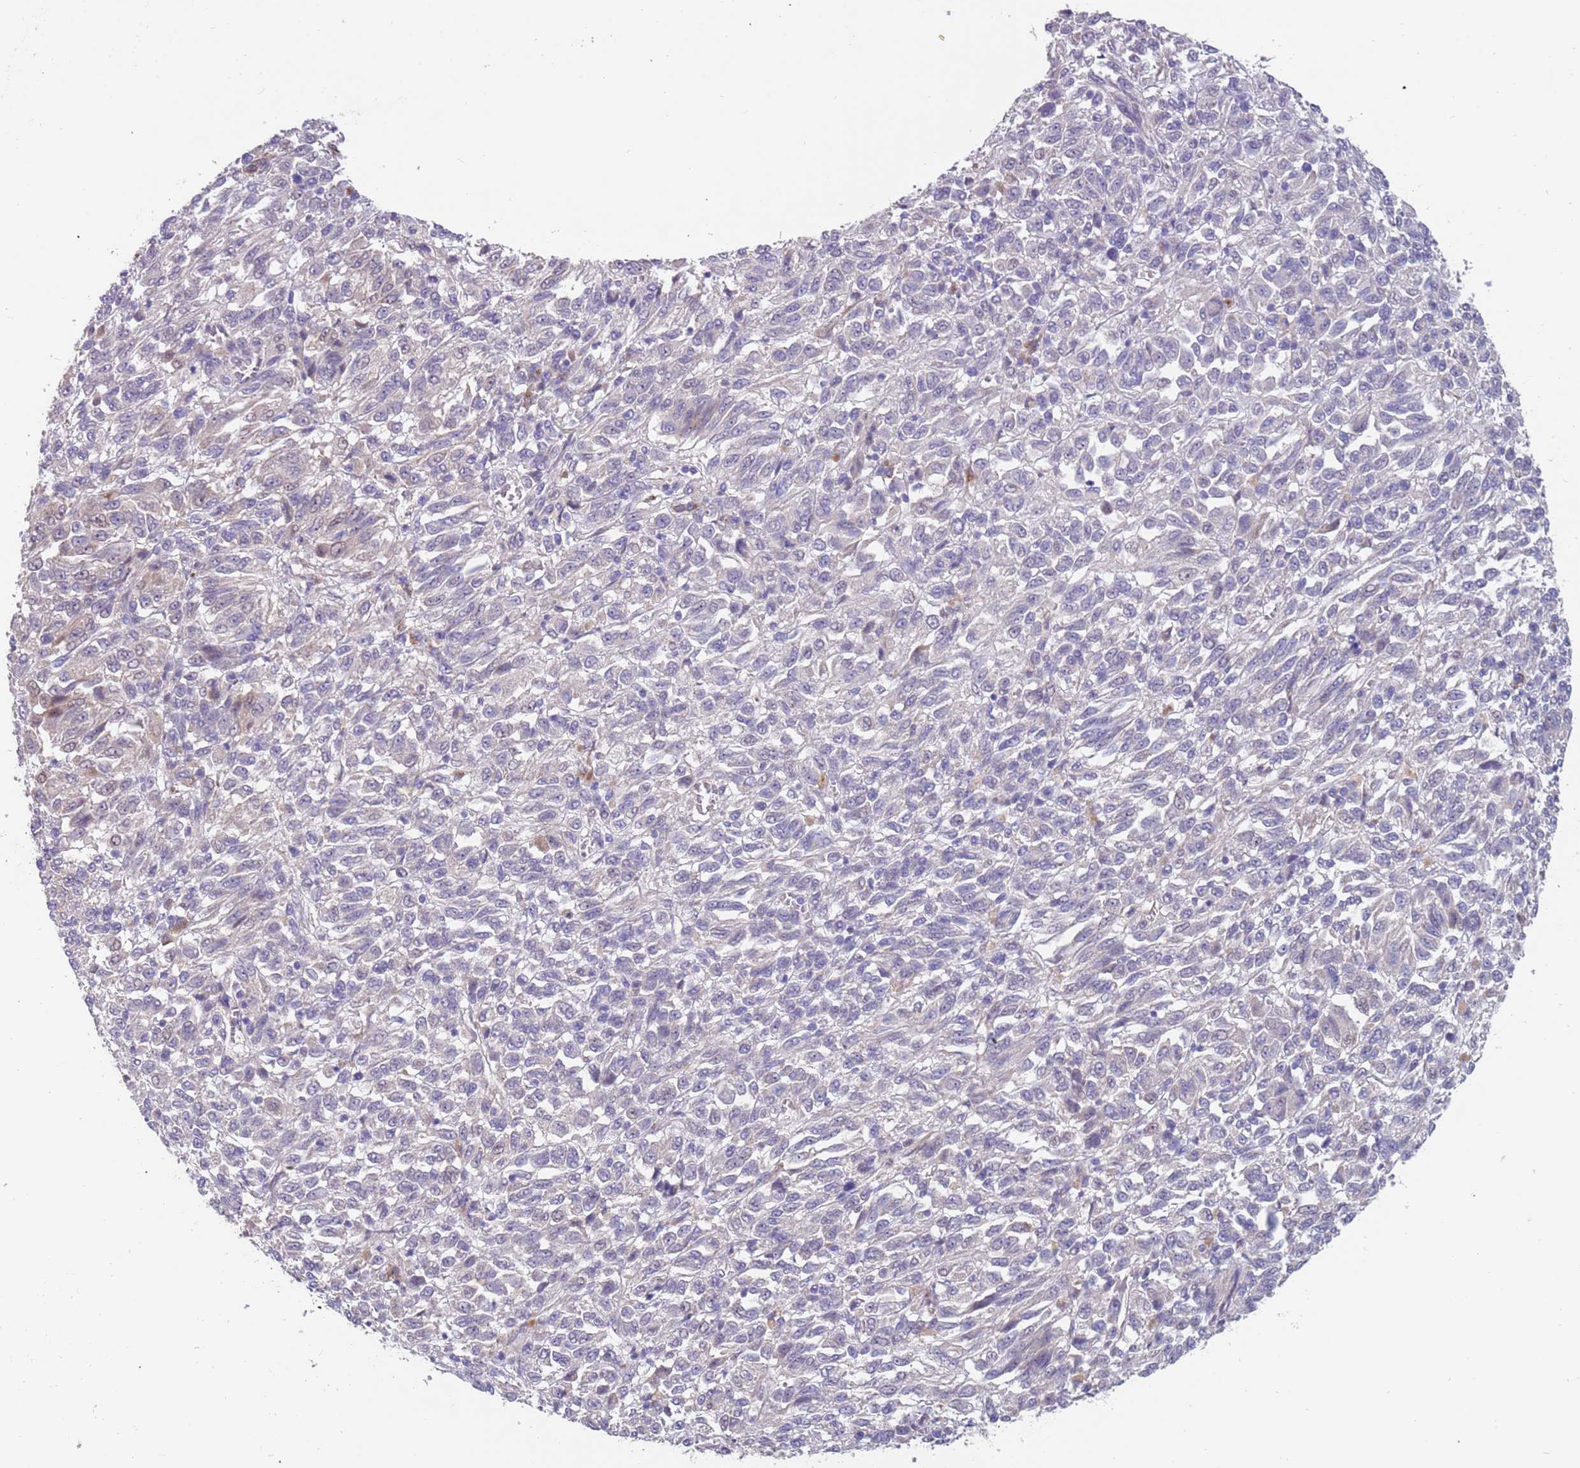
{"staining": {"intensity": "negative", "quantity": "none", "location": "none"}, "tissue": "melanoma", "cell_type": "Tumor cells", "image_type": "cancer", "snomed": [{"axis": "morphology", "description": "Malignant melanoma, Metastatic site"}, {"axis": "topography", "description": "Lung"}], "caption": "There is no significant positivity in tumor cells of melanoma.", "gene": "ZNF746", "patient": {"sex": "male", "age": 64}}